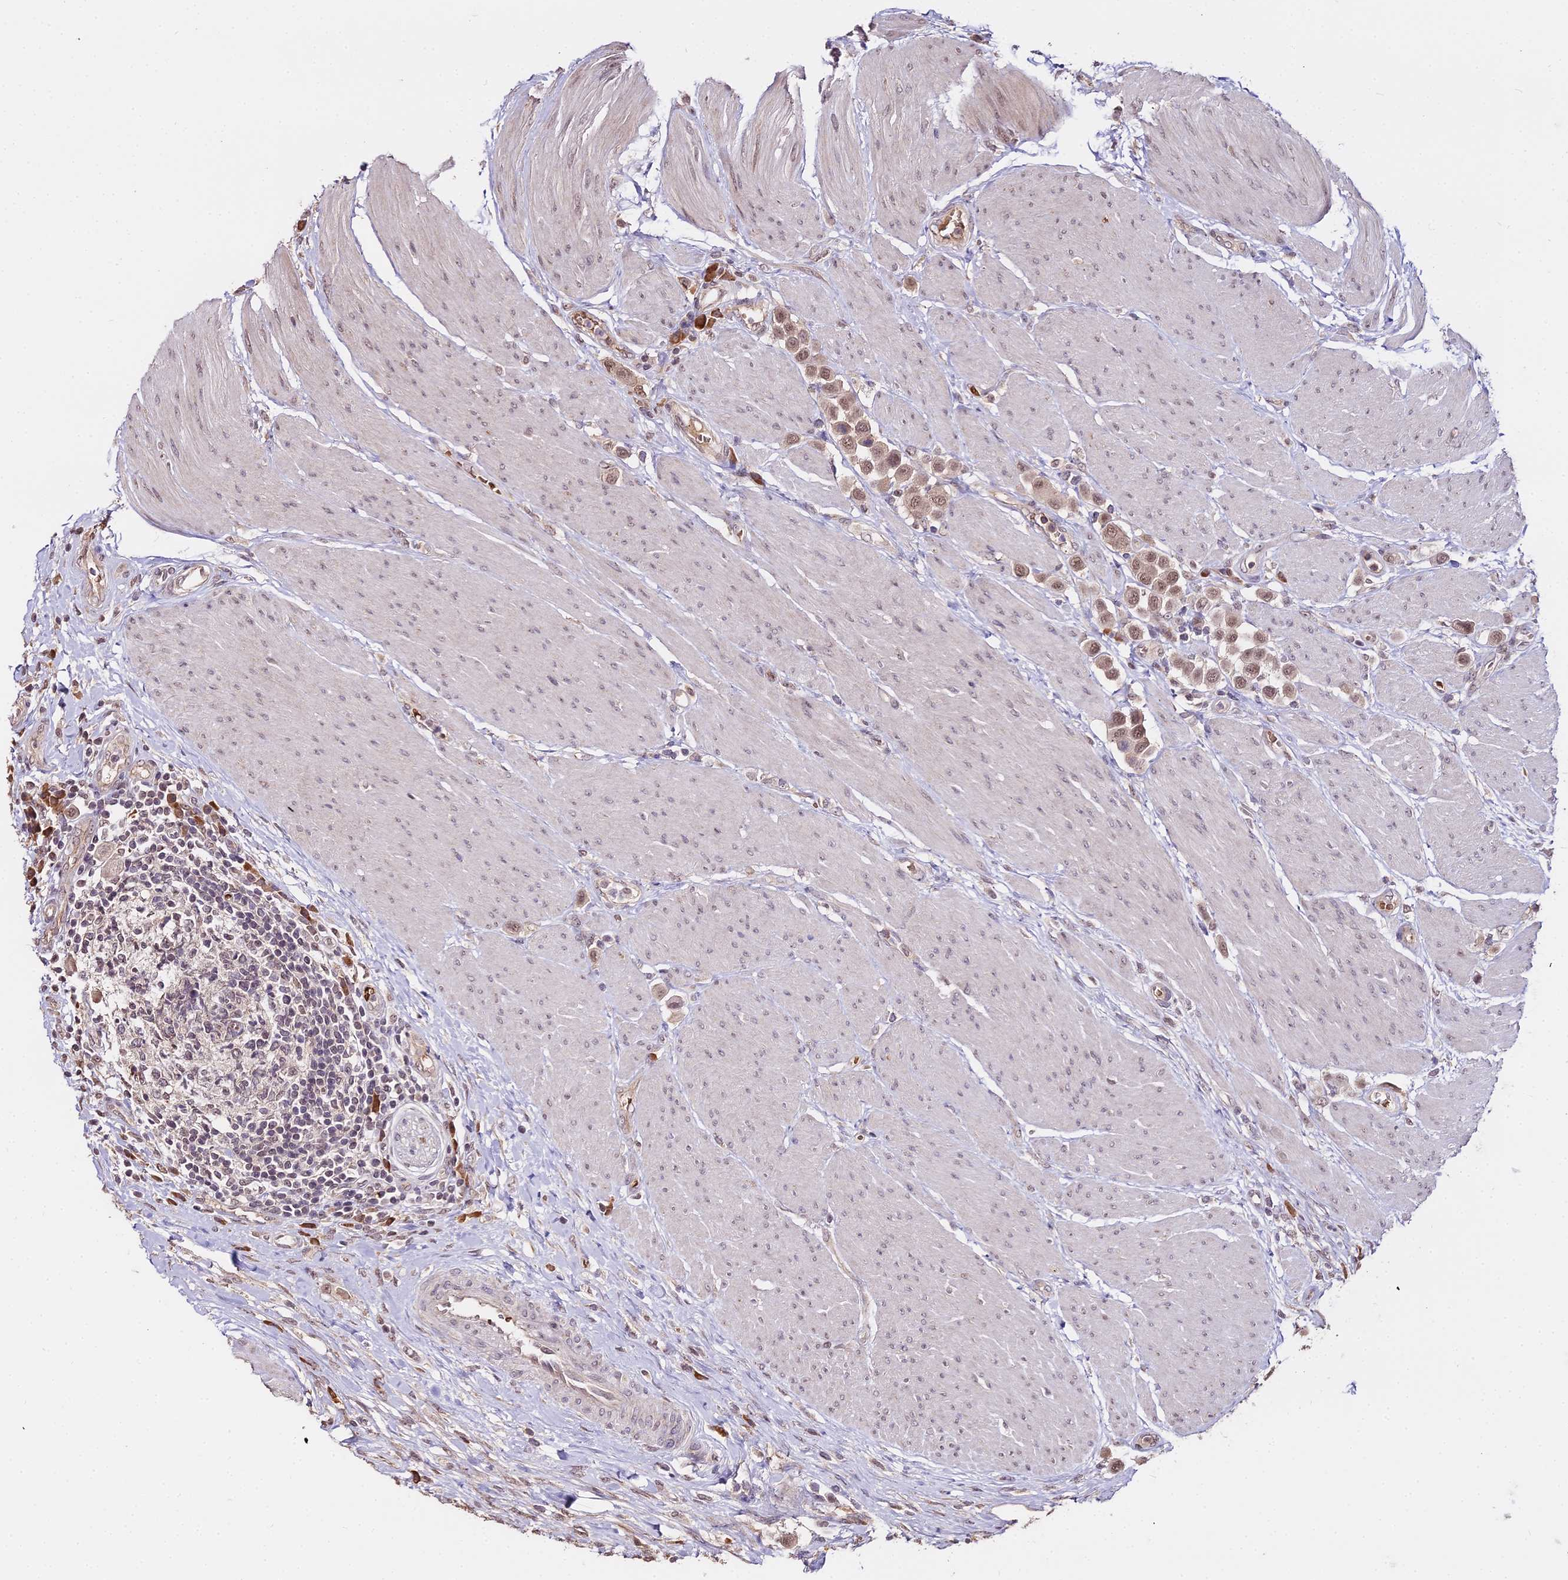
{"staining": {"intensity": "moderate", "quantity": ">75%", "location": "nuclear"}, "tissue": "urothelial cancer", "cell_type": "Tumor cells", "image_type": "cancer", "snomed": [{"axis": "morphology", "description": "Urothelial carcinoma, High grade"}, {"axis": "topography", "description": "Urinary bladder"}], "caption": "This histopathology image exhibits IHC staining of urothelial carcinoma (high-grade), with medium moderate nuclear expression in about >75% of tumor cells.", "gene": "ZDBF2", "patient": {"sex": "male", "age": 50}}